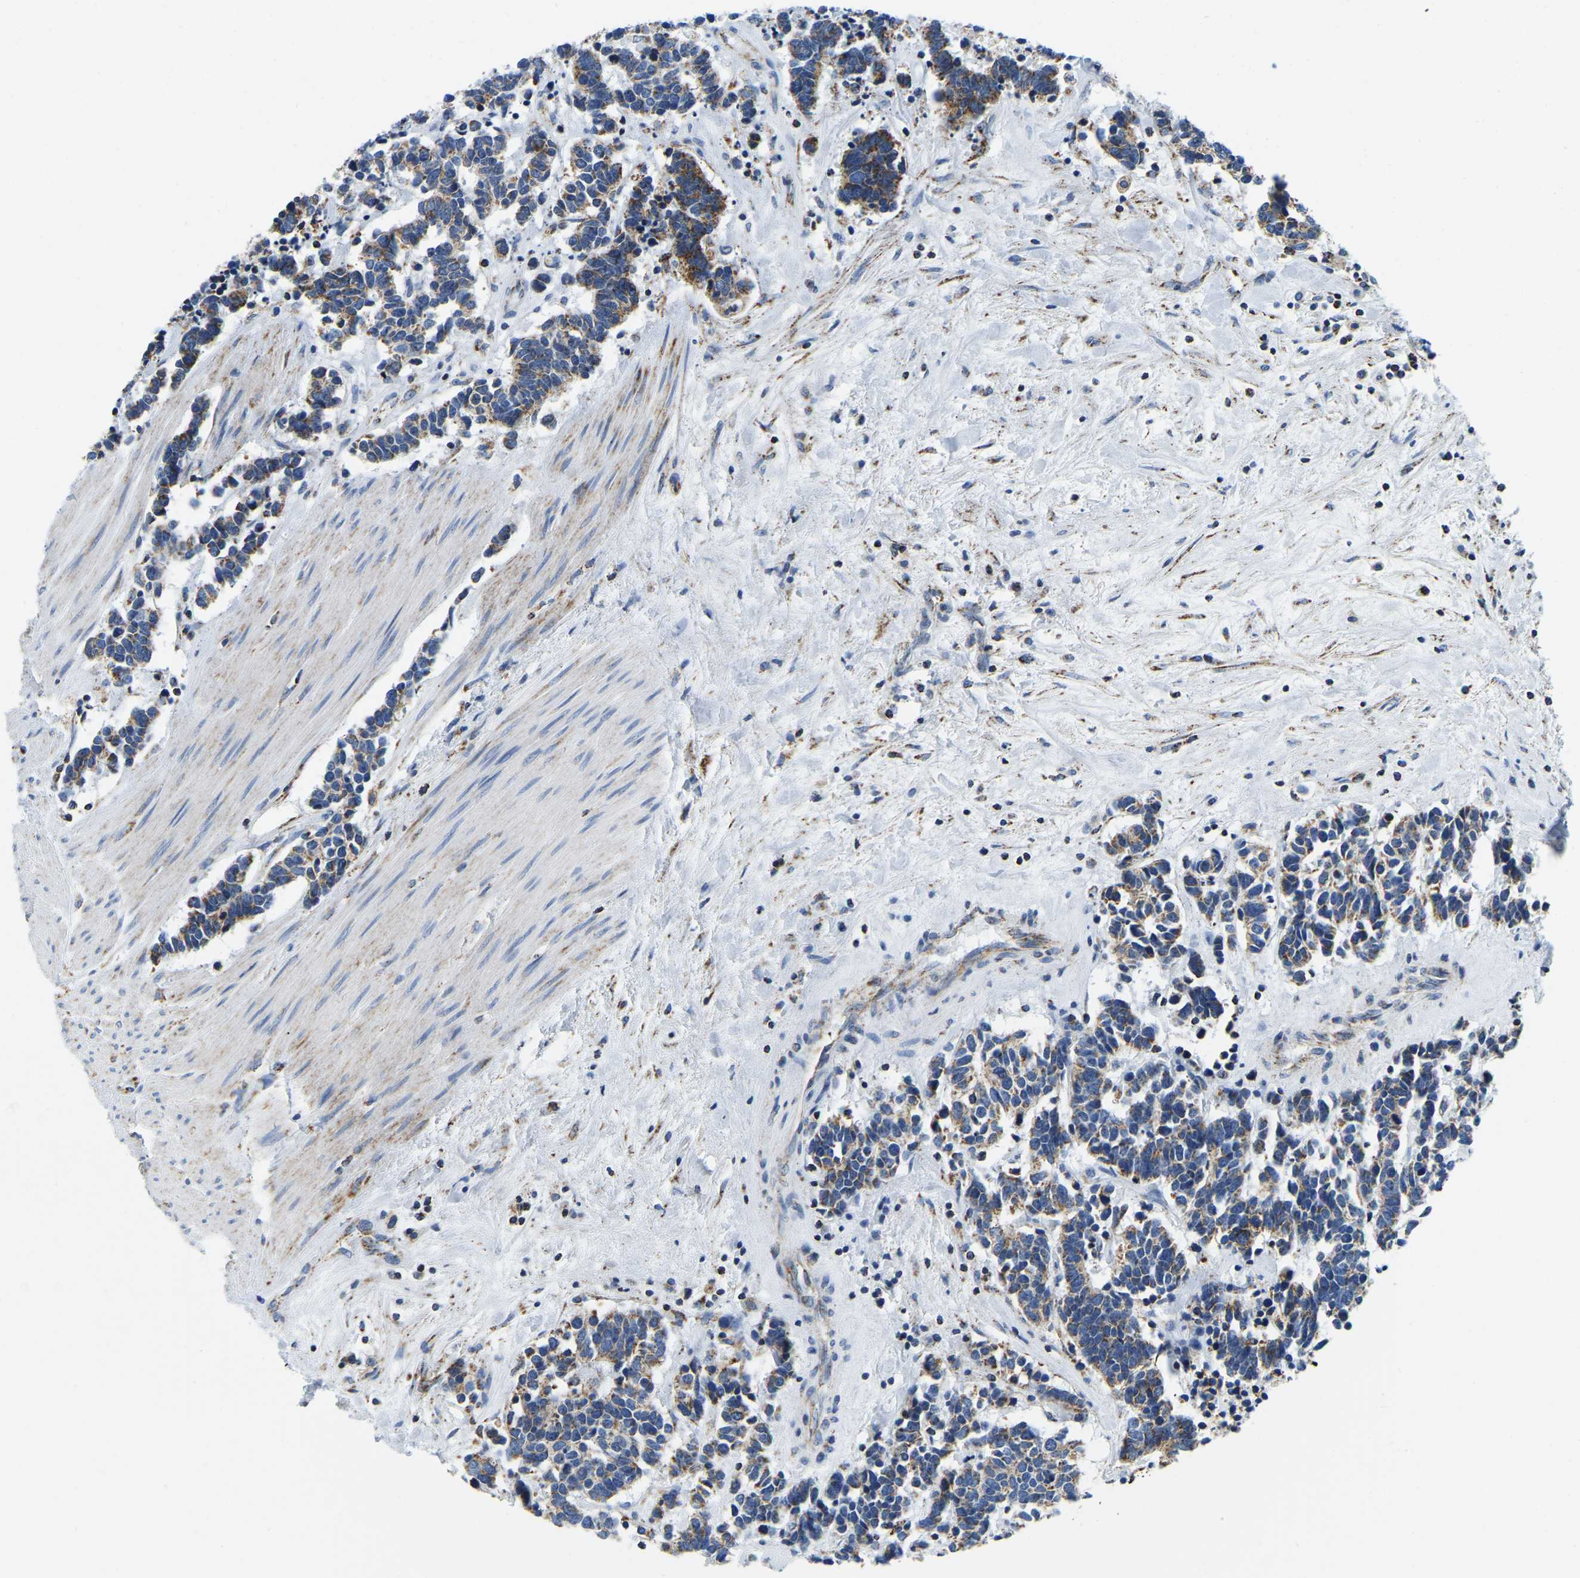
{"staining": {"intensity": "moderate", "quantity": ">75%", "location": "cytoplasmic/membranous"}, "tissue": "carcinoid", "cell_type": "Tumor cells", "image_type": "cancer", "snomed": [{"axis": "morphology", "description": "Carcinoma, NOS"}, {"axis": "morphology", "description": "Carcinoid, malignant, NOS"}, {"axis": "topography", "description": "Urinary bladder"}], "caption": "IHC of carcinoid (malignant) displays medium levels of moderate cytoplasmic/membranous staining in approximately >75% of tumor cells. (Stains: DAB (3,3'-diaminobenzidine) in brown, nuclei in blue, Microscopy: brightfield microscopy at high magnification).", "gene": "SFXN1", "patient": {"sex": "male", "age": 57}}